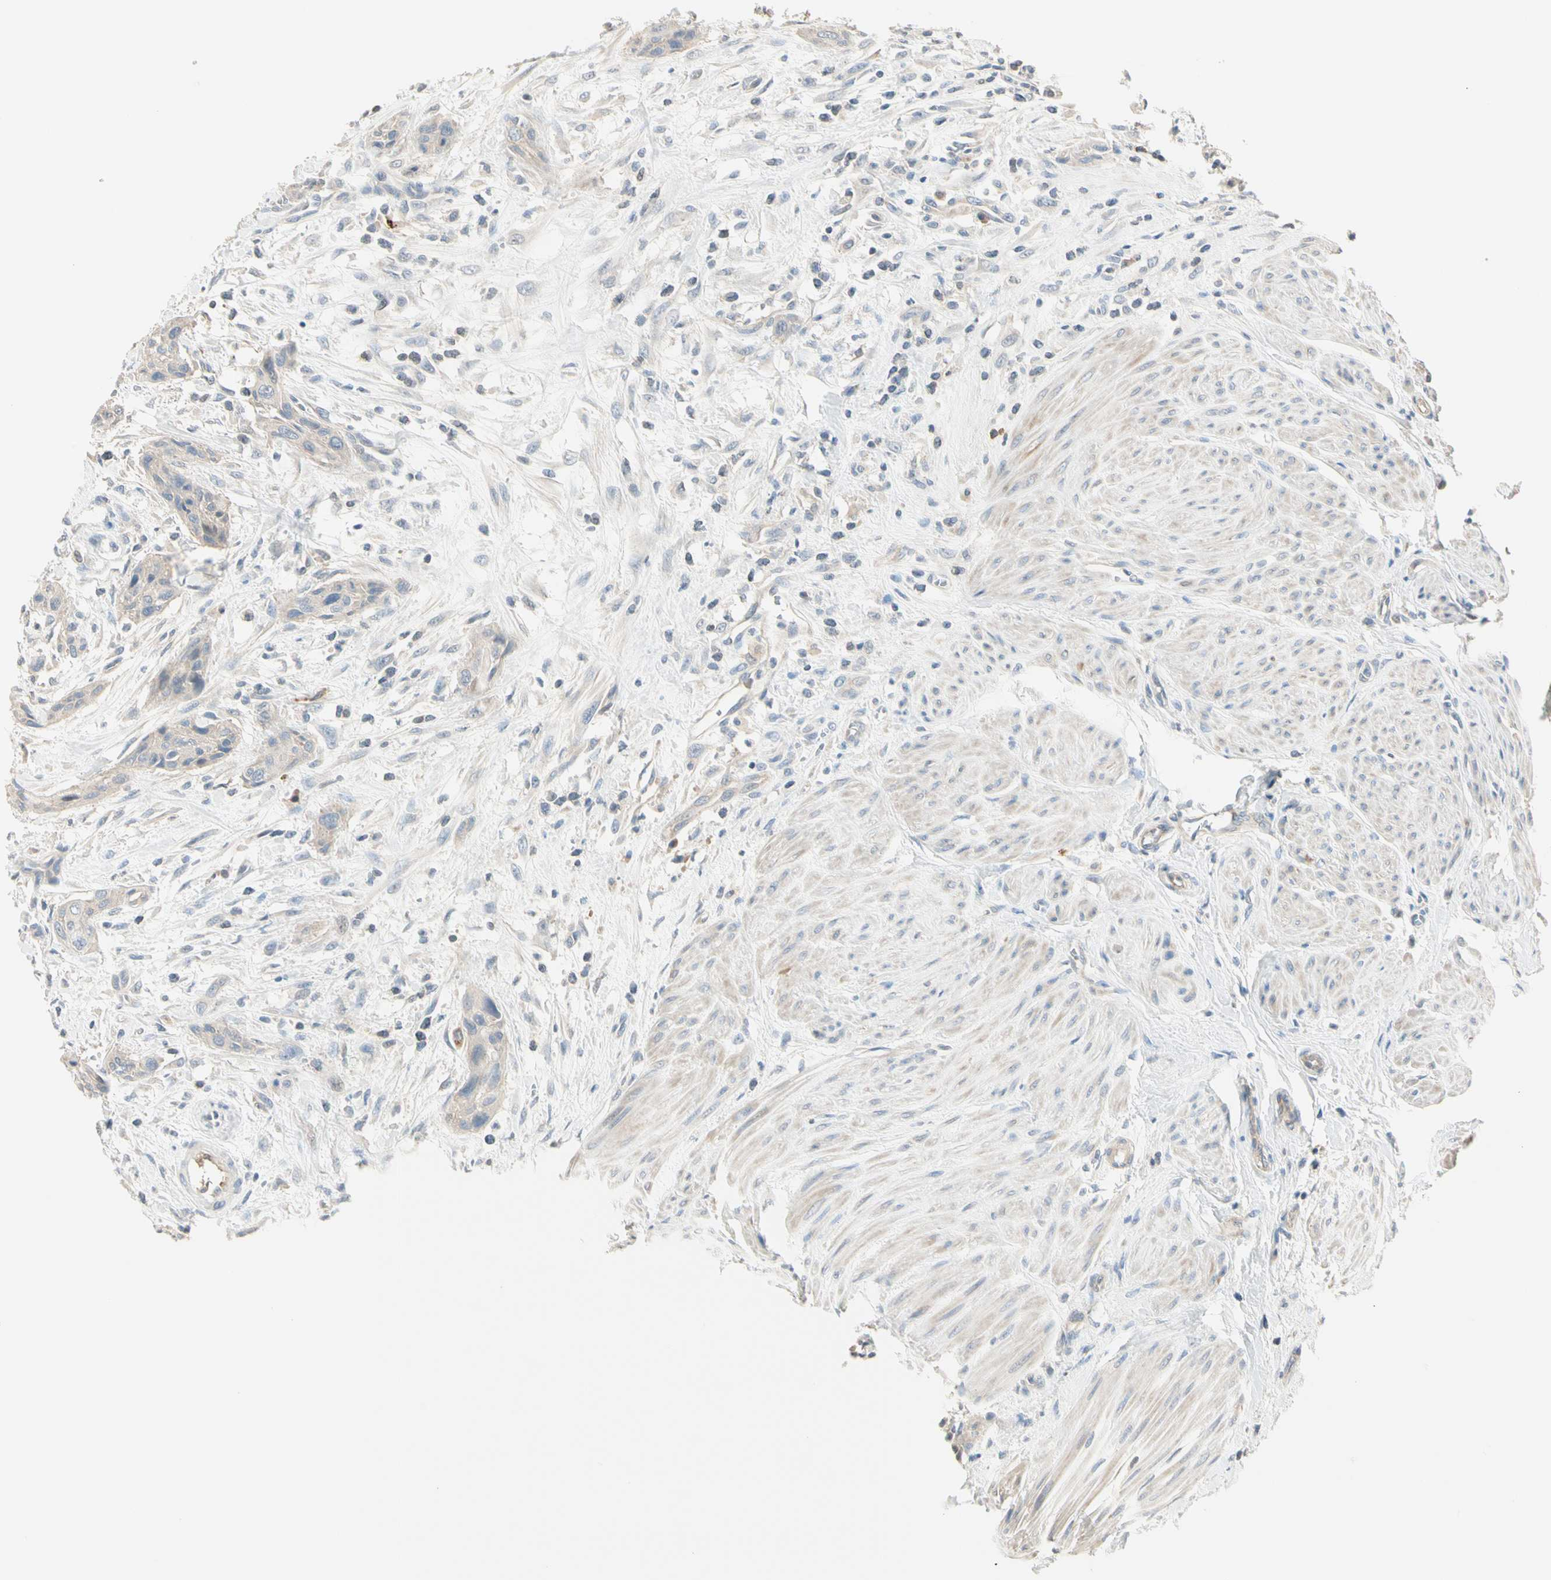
{"staining": {"intensity": "weak", "quantity": "25%-75%", "location": "cytoplasmic/membranous"}, "tissue": "urothelial cancer", "cell_type": "Tumor cells", "image_type": "cancer", "snomed": [{"axis": "morphology", "description": "Urothelial carcinoma, High grade"}, {"axis": "topography", "description": "Urinary bladder"}], "caption": "Urothelial cancer tissue reveals weak cytoplasmic/membranous expression in approximately 25%-75% of tumor cells, visualized by immunohistochemistry.", "gene": "GPR153", "patient": {"sex": "male", "age": 35}}